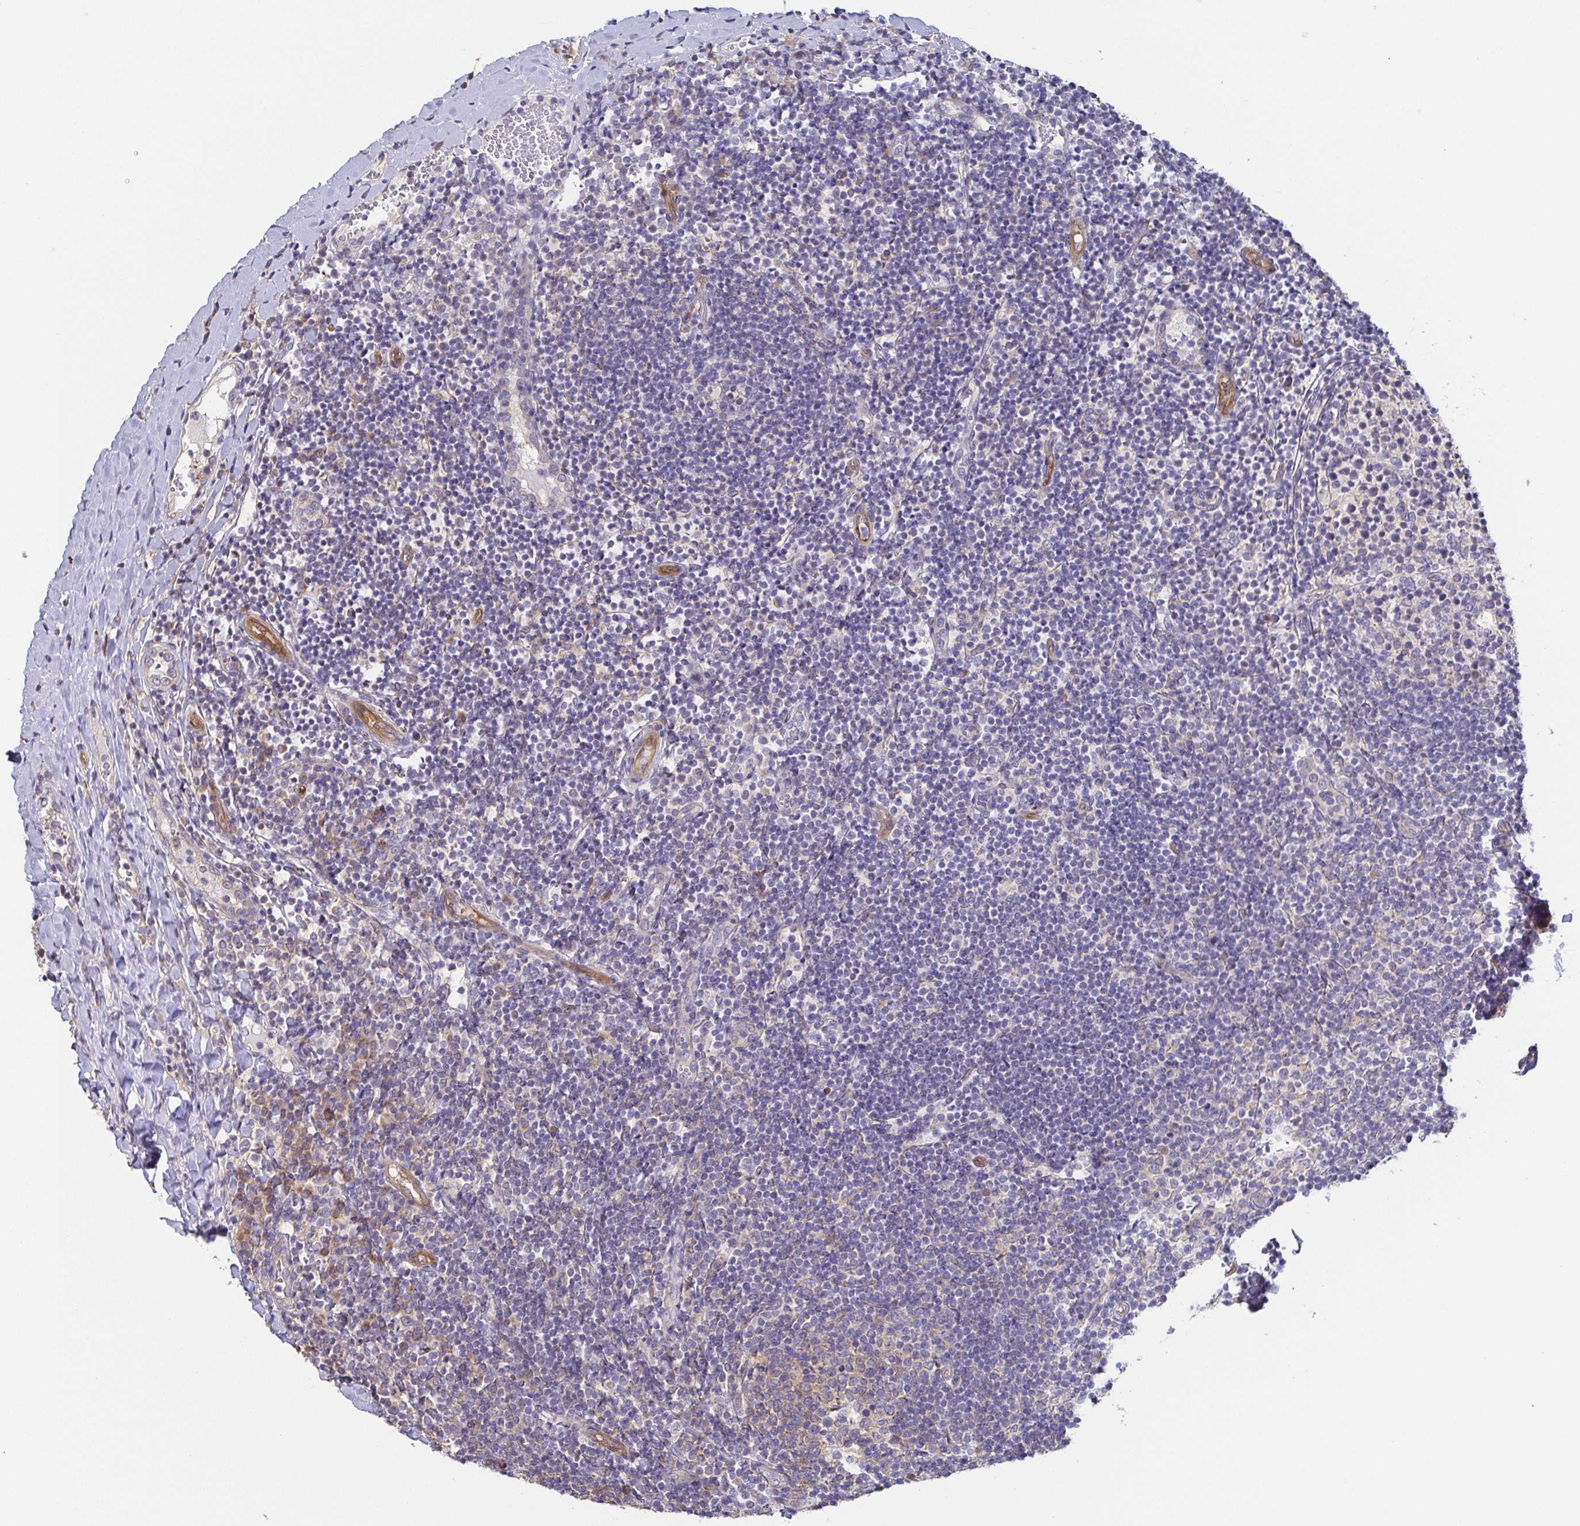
{"staining": {"intensity": "negative", "quantity": "none", "location": "none"}, "tissue": "tonsil", "cell_type": "Germinal center cells", "image_type": "normal", "snomed": [{"axis": "morphology", "description": "Normal tissue, NOS"}, {"axis": "topography", "description": "Tonsil"}], "caption": "Germinal center cells are negative for brown protein staining in normal tonsil. The staining is performed using DAB (3,3'-diaminobenzidine) brown chromogen with nuclei counter-stained in using hematoxylin.", "gene": "EIF3D", "patient": {"sex": "female", "age": 10}}